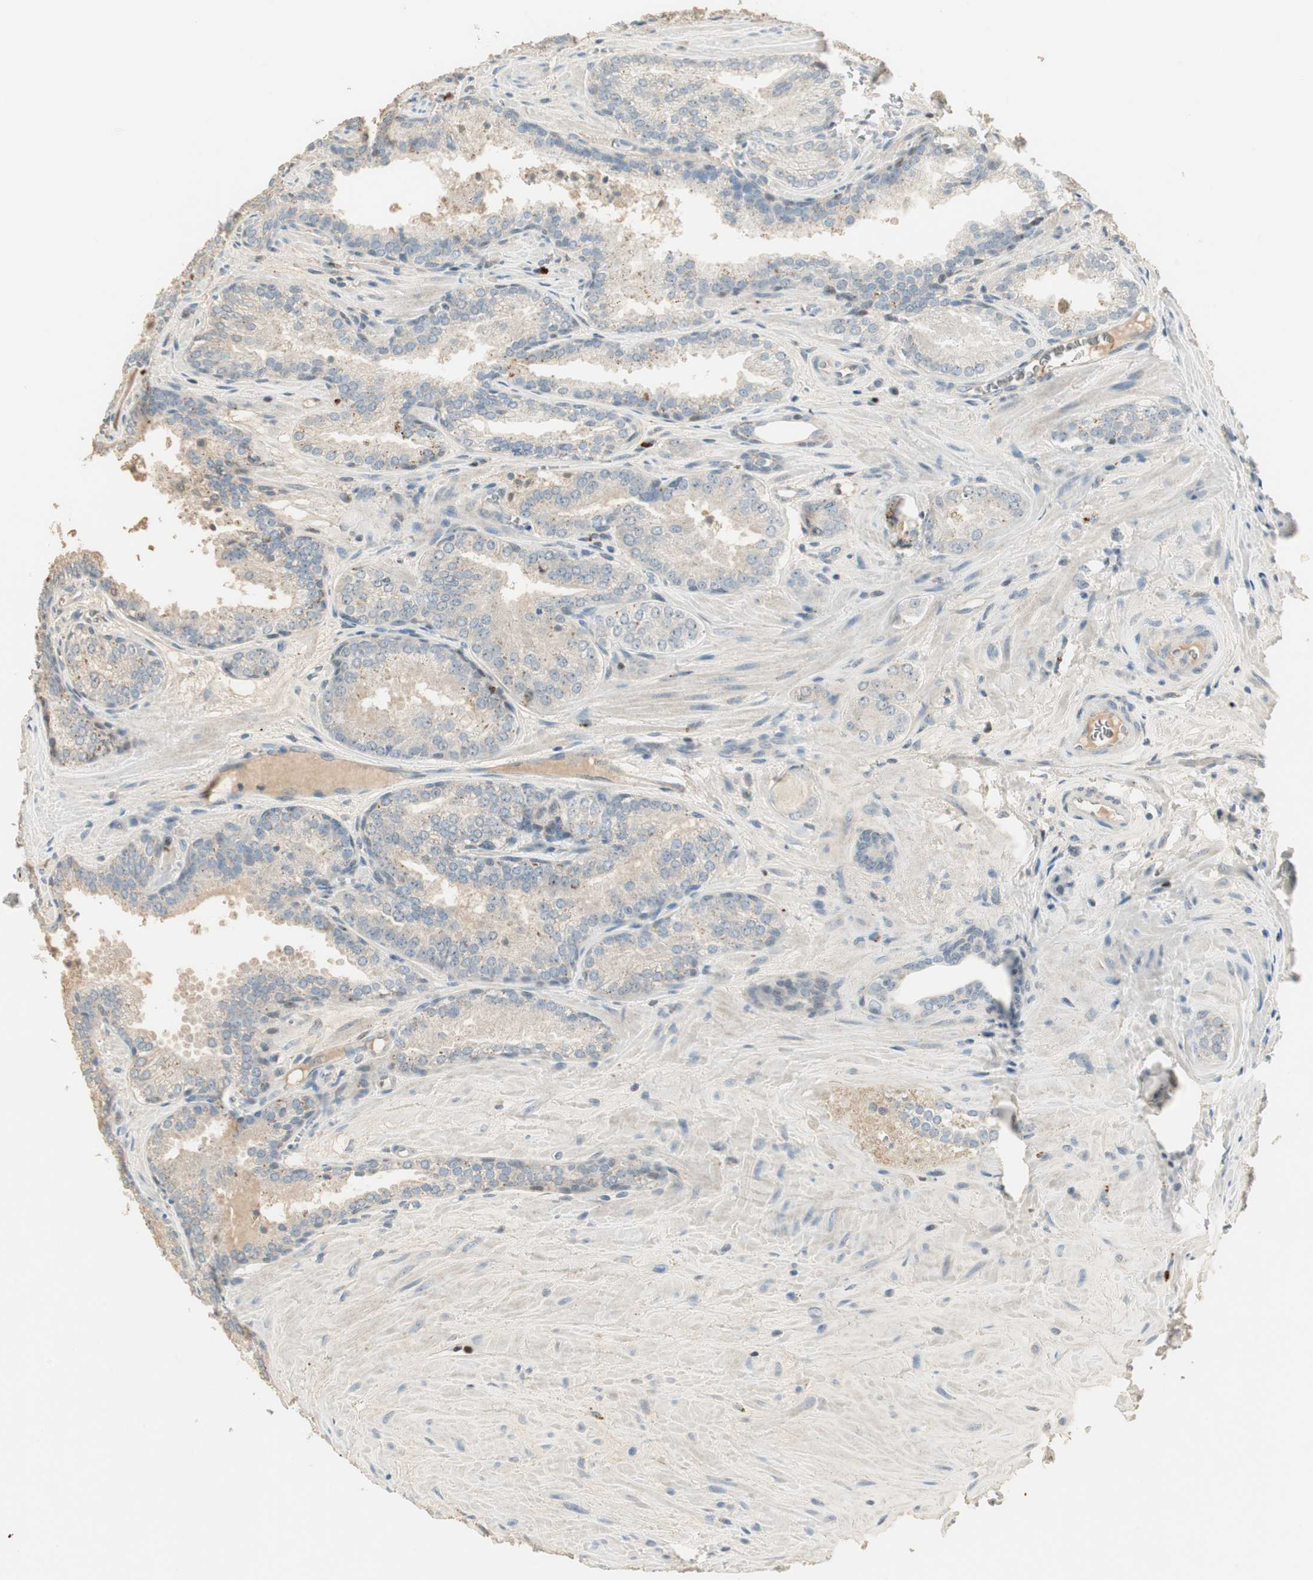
{"staining": {"intensity": "negative", "quantity": "none", "location": "none"}, "tissue": "prostate cancer", "cell_type": "Tumor cells", "image_type": "cancer", "snomed": [{"axis": "morphology", "description": "Adenocarcinoma, Low grade"}, {"axis": "topography", "description": "Prostate"}], "caption": "Tumor cells are negative for brown protein staining in low-grade adenocarcinoma (prostate). (Stains: DAB (3,3'-diaminobenzidine) IHC with hematoxylin counter stain, Microscopy: brightfield microscopy at high magnification).", "gene": "RUNX2", "patient": {"sex": "male", "age": 60}}